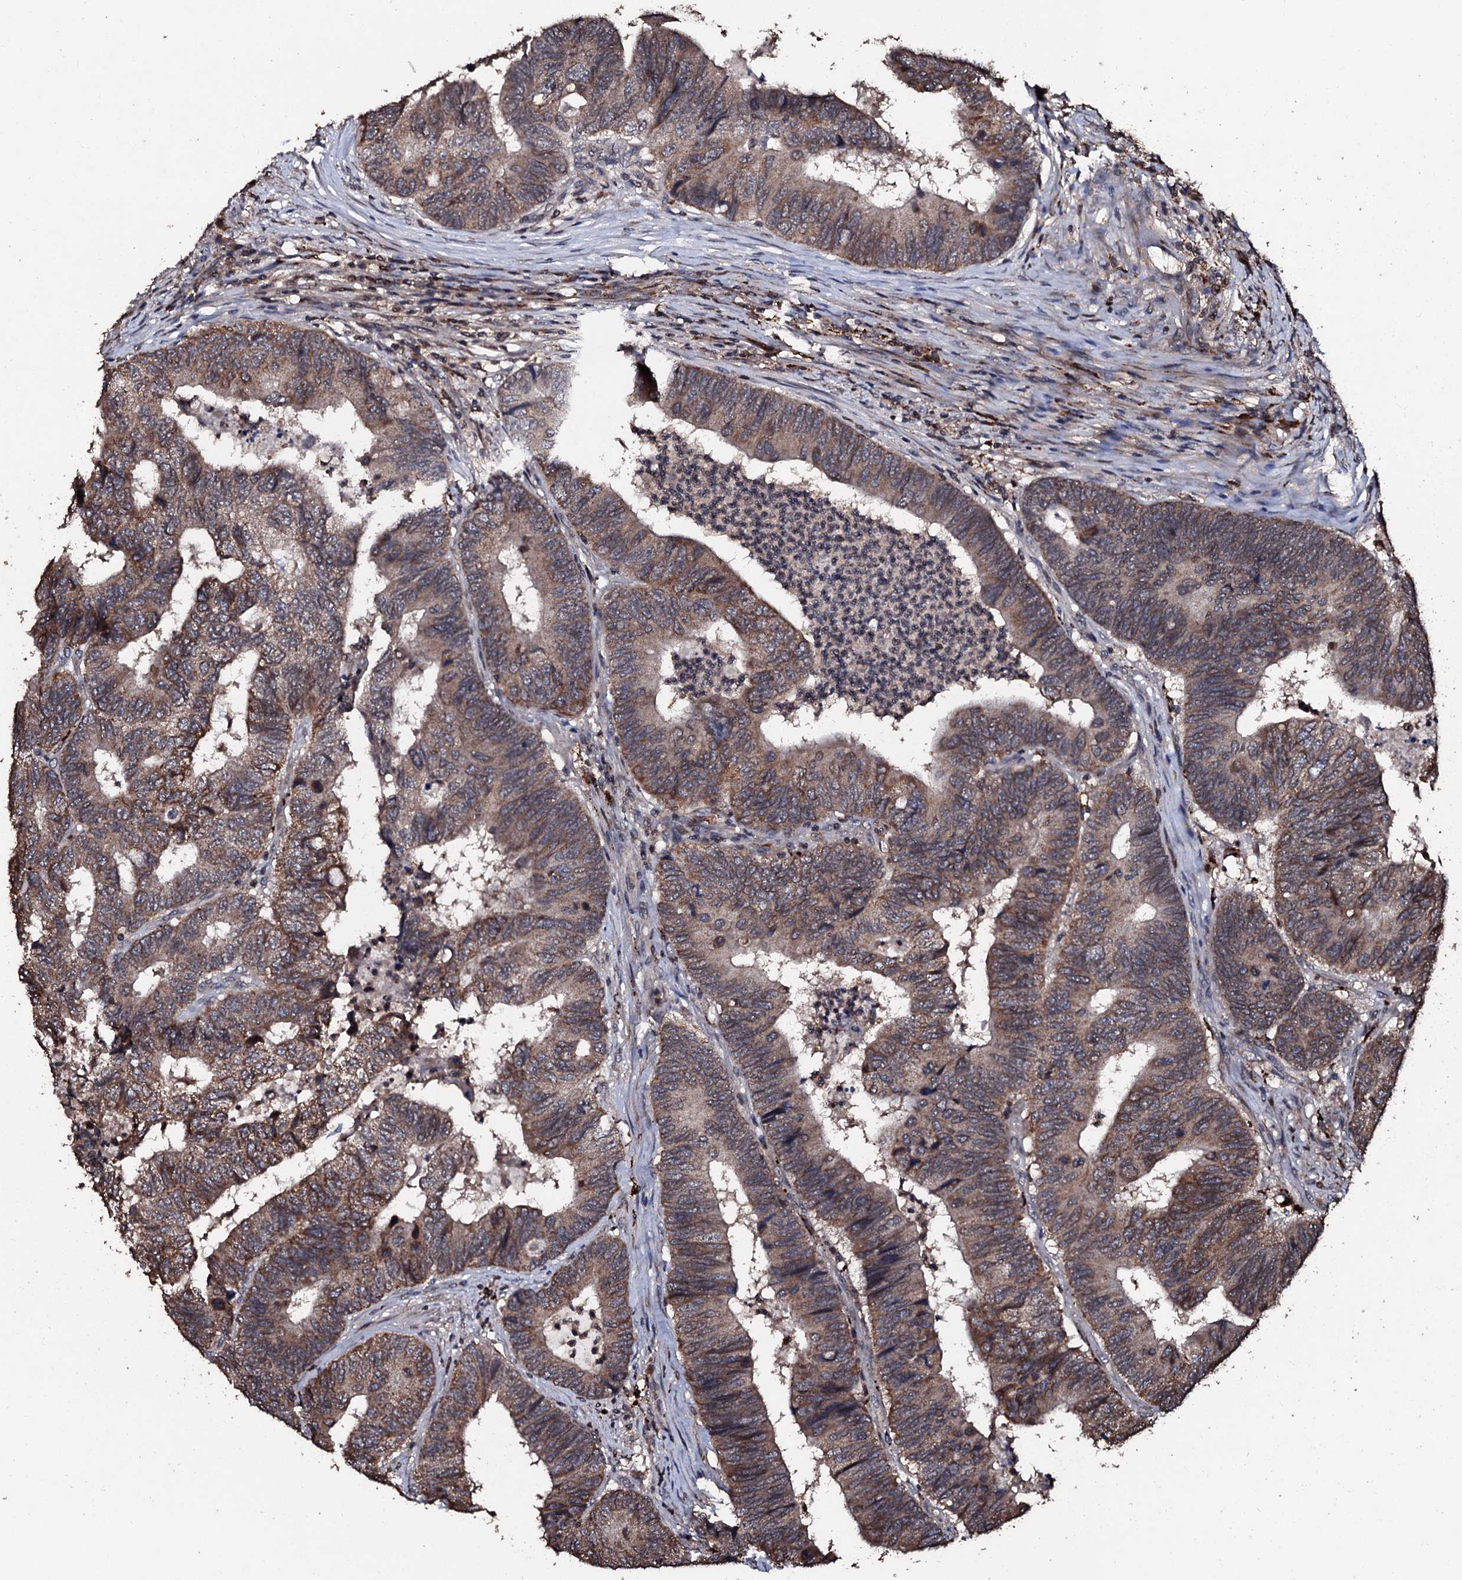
{"staining": {"intensity": "moderate", "quantity": ">75%", "location": "cytoplasmic/membranous"}, "tissue": "colorectal cancer", "cell_type": "Tumor cells", "image_type": "cancer", "snomed": [{"axis": "morphology", "description": "Adenocarcinoma, NOS"}, {"axis": "topography", "description": "Colon"}], "caption": "A brown stain shows moderate cytoplasmic/membranous positivity of a protein in human colorectal cancer tumor cells. The staining was performed using DAB (3,3'-diaminobenzidine) to visualize the protein expression in brown, while the nuclei were stained in blue with hematoxylin (Magnification: 20x).", "gene": "SDHAF2", "patient": {"sex": "female", "age": 67}}